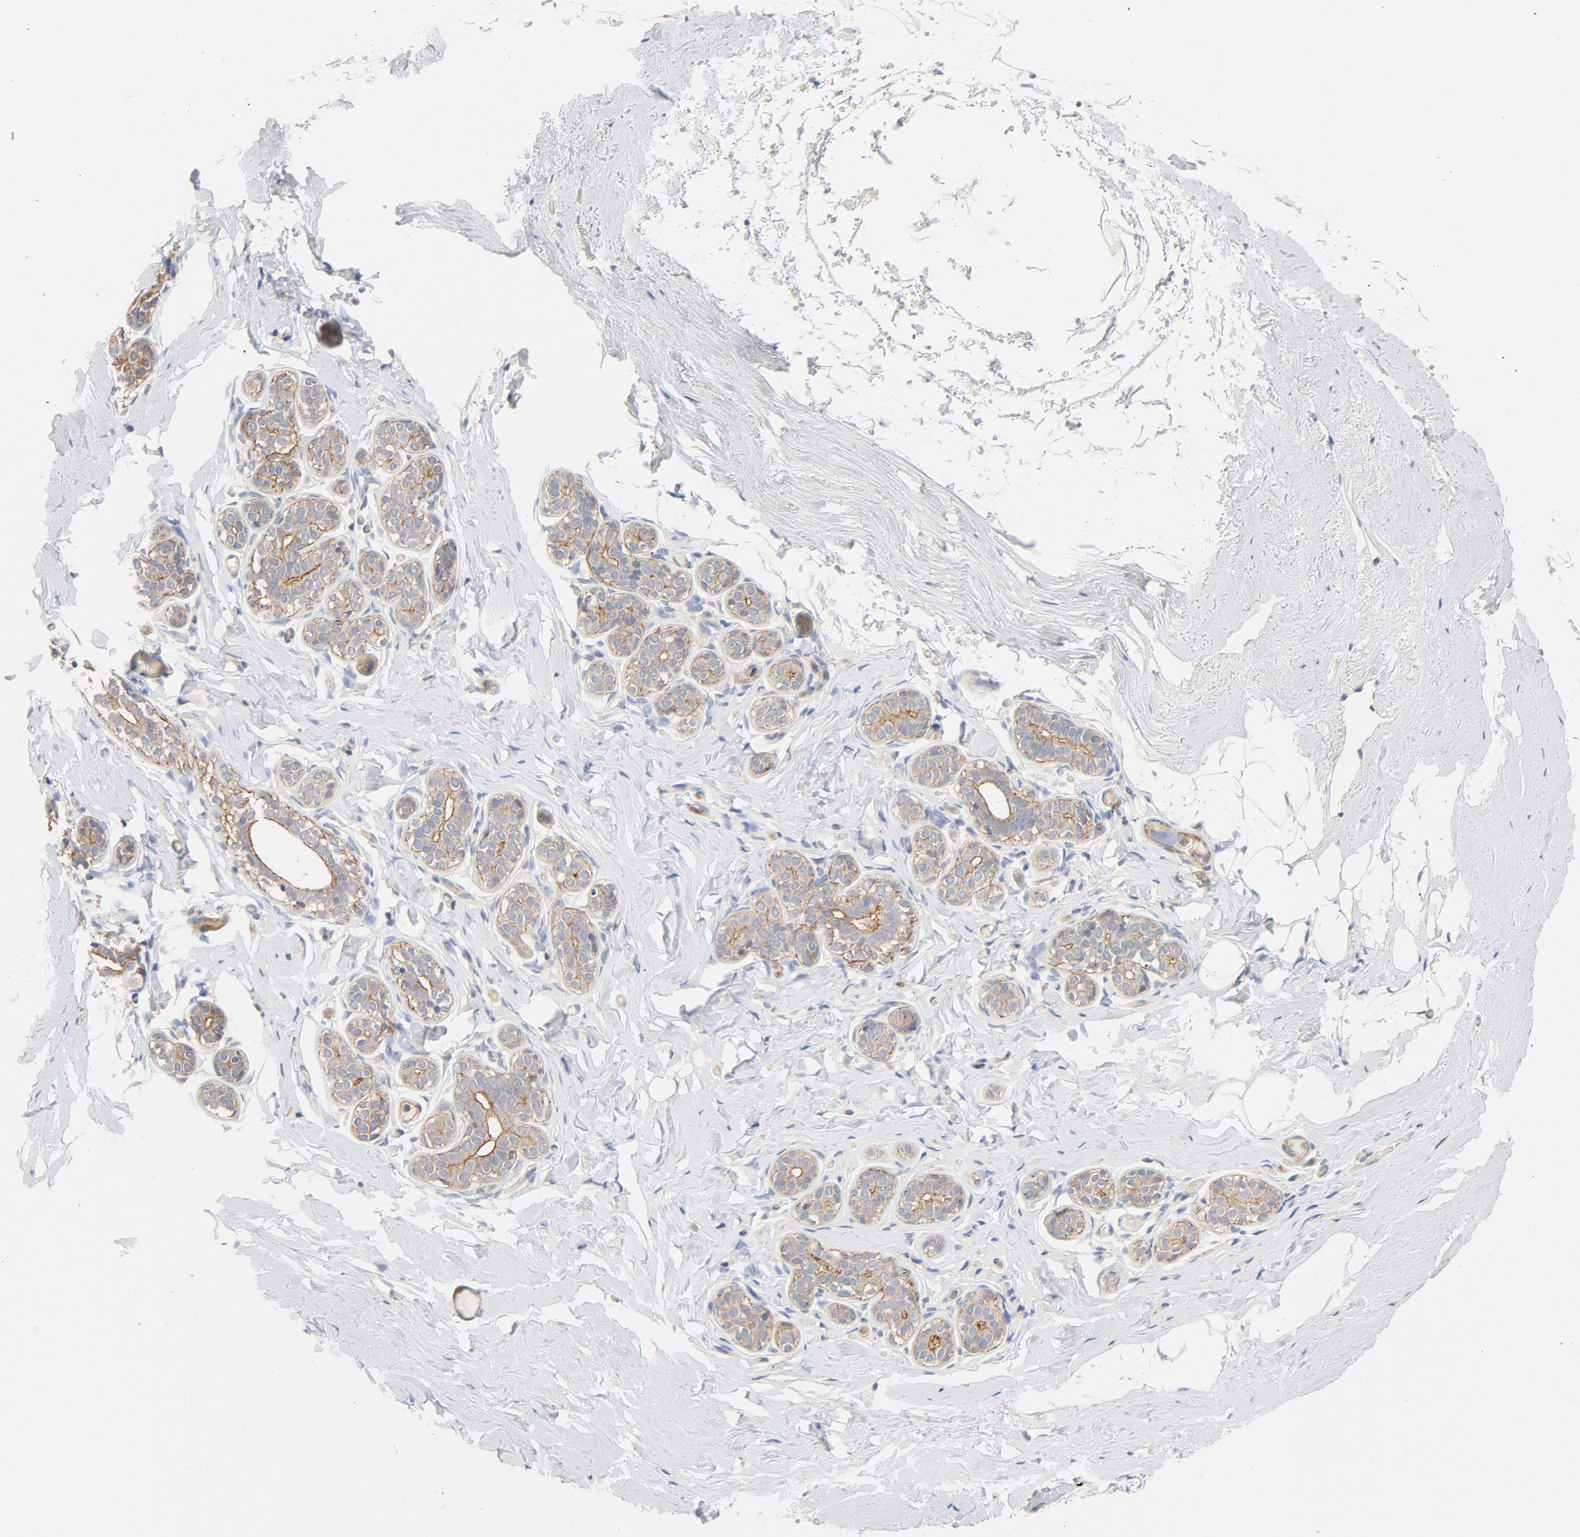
{"staining": {"intensity": "negative", "quantity": "none", "location": "none"}, "tissue": "breast", "cell_type": "Adipocytes", "image_type": "normal", "snomed": [{"axis": "morphology", "description": "Normal tissue, NOS"}, {"axis": "topography", "description": "Breast"}, {"axis": "topography", "description": "Soft tissue"}], "caption": "High power microscopy image of an immunohistochemistry image of normal breast, revealing no significant positivity in adipocytes.", "gene": "STRN3", "patient": {"sex": "female", "age": 75}}